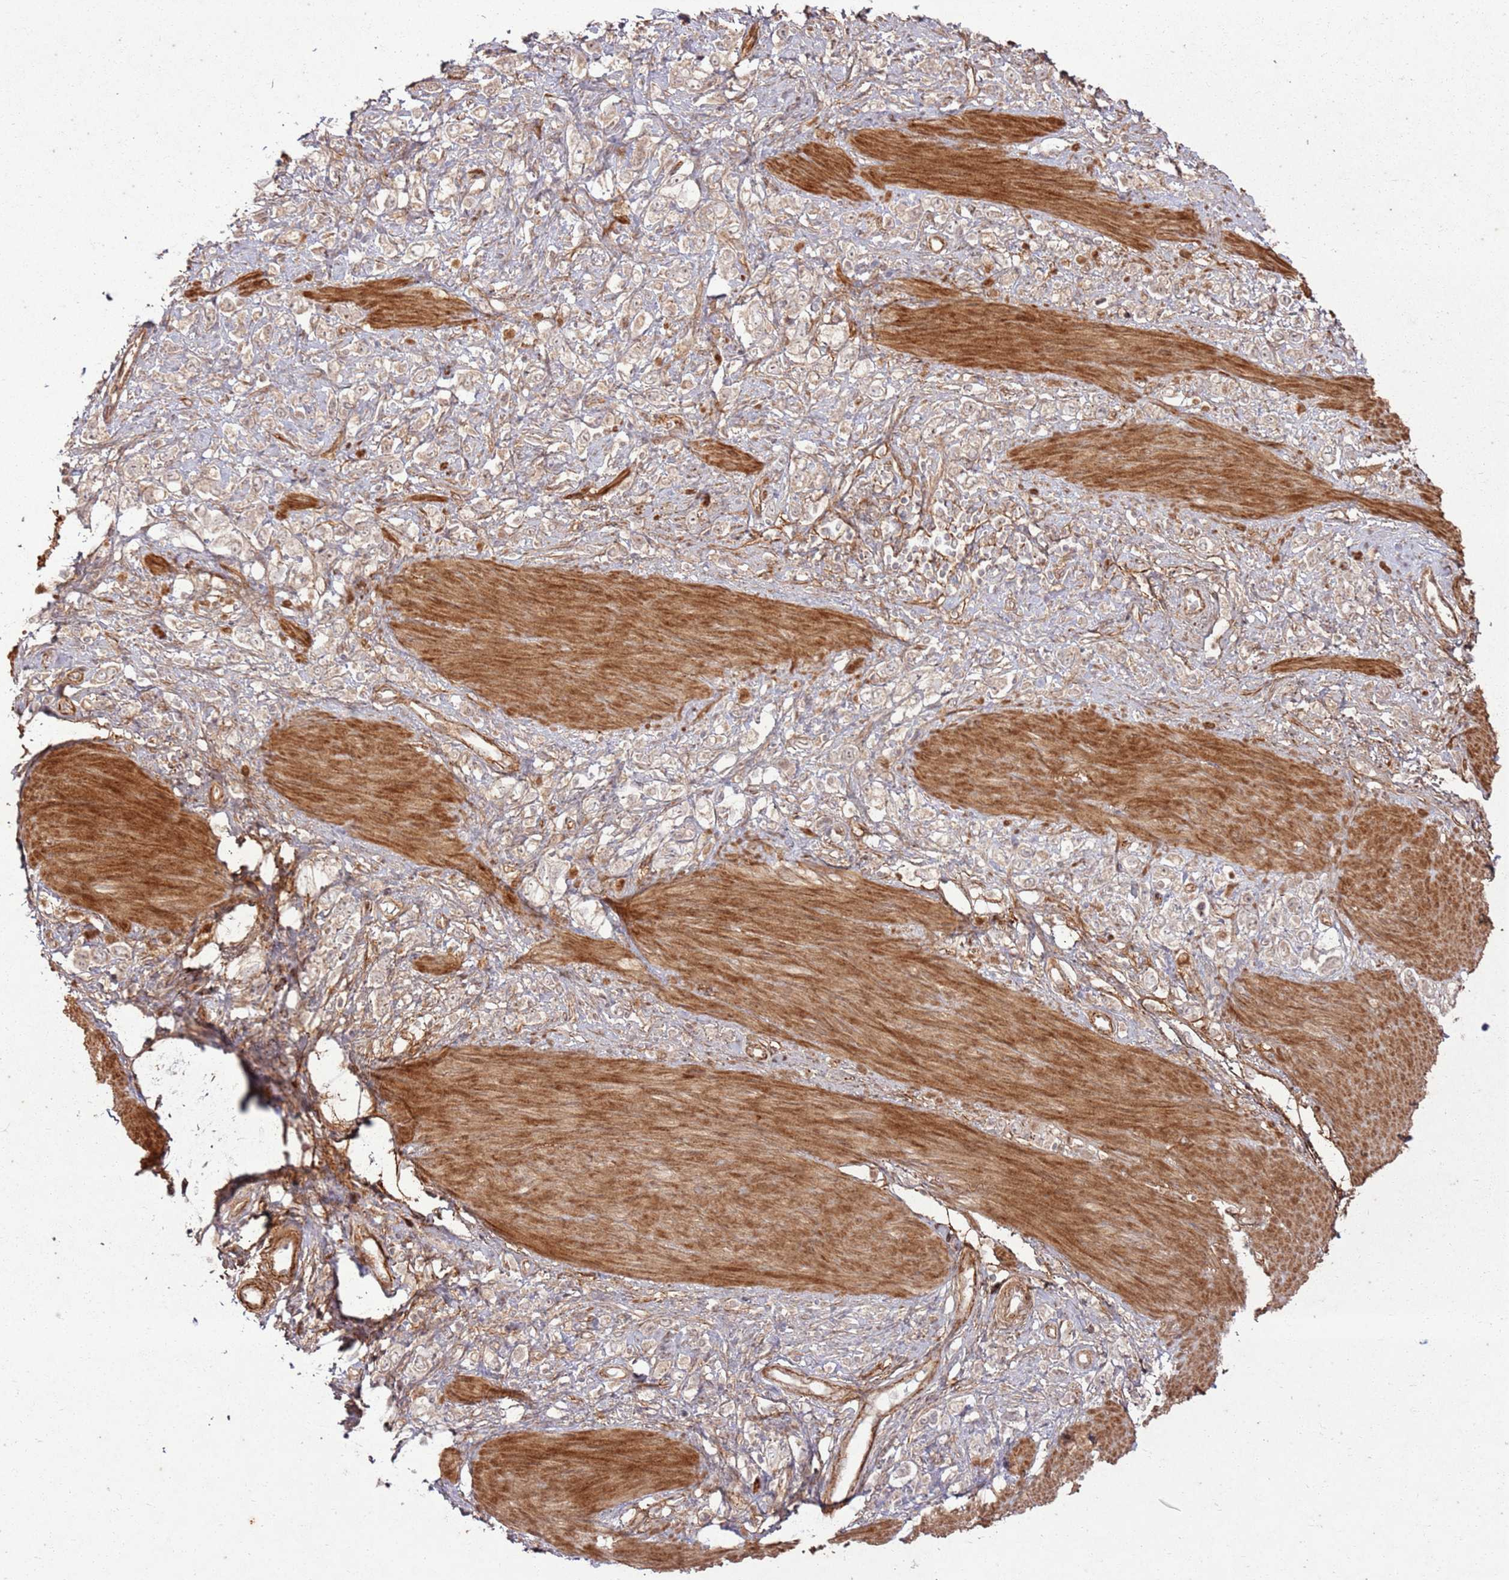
{"staining": {"intensity": "weak", "quantity": ">75%", "location": "cytoplasmic/membranous,nuclear"}, "tissue": "stomach cancer", "cell_type": "Tumor cells", "image_type": "cancer", "snomed": [{"axis": "morphology", "description": "Adenocarcinoma, NOS"}, {"axis": "topography", "description": "Stomach"}], "caption": "Brown immunohistochemical staining in human stomach cancer reveals weak cytoplasmic/membranous and nuclear positivity in about >75% of tumor cells.", "gene": "ZNF623", "patient": {"sex": "female", "age": 65}}